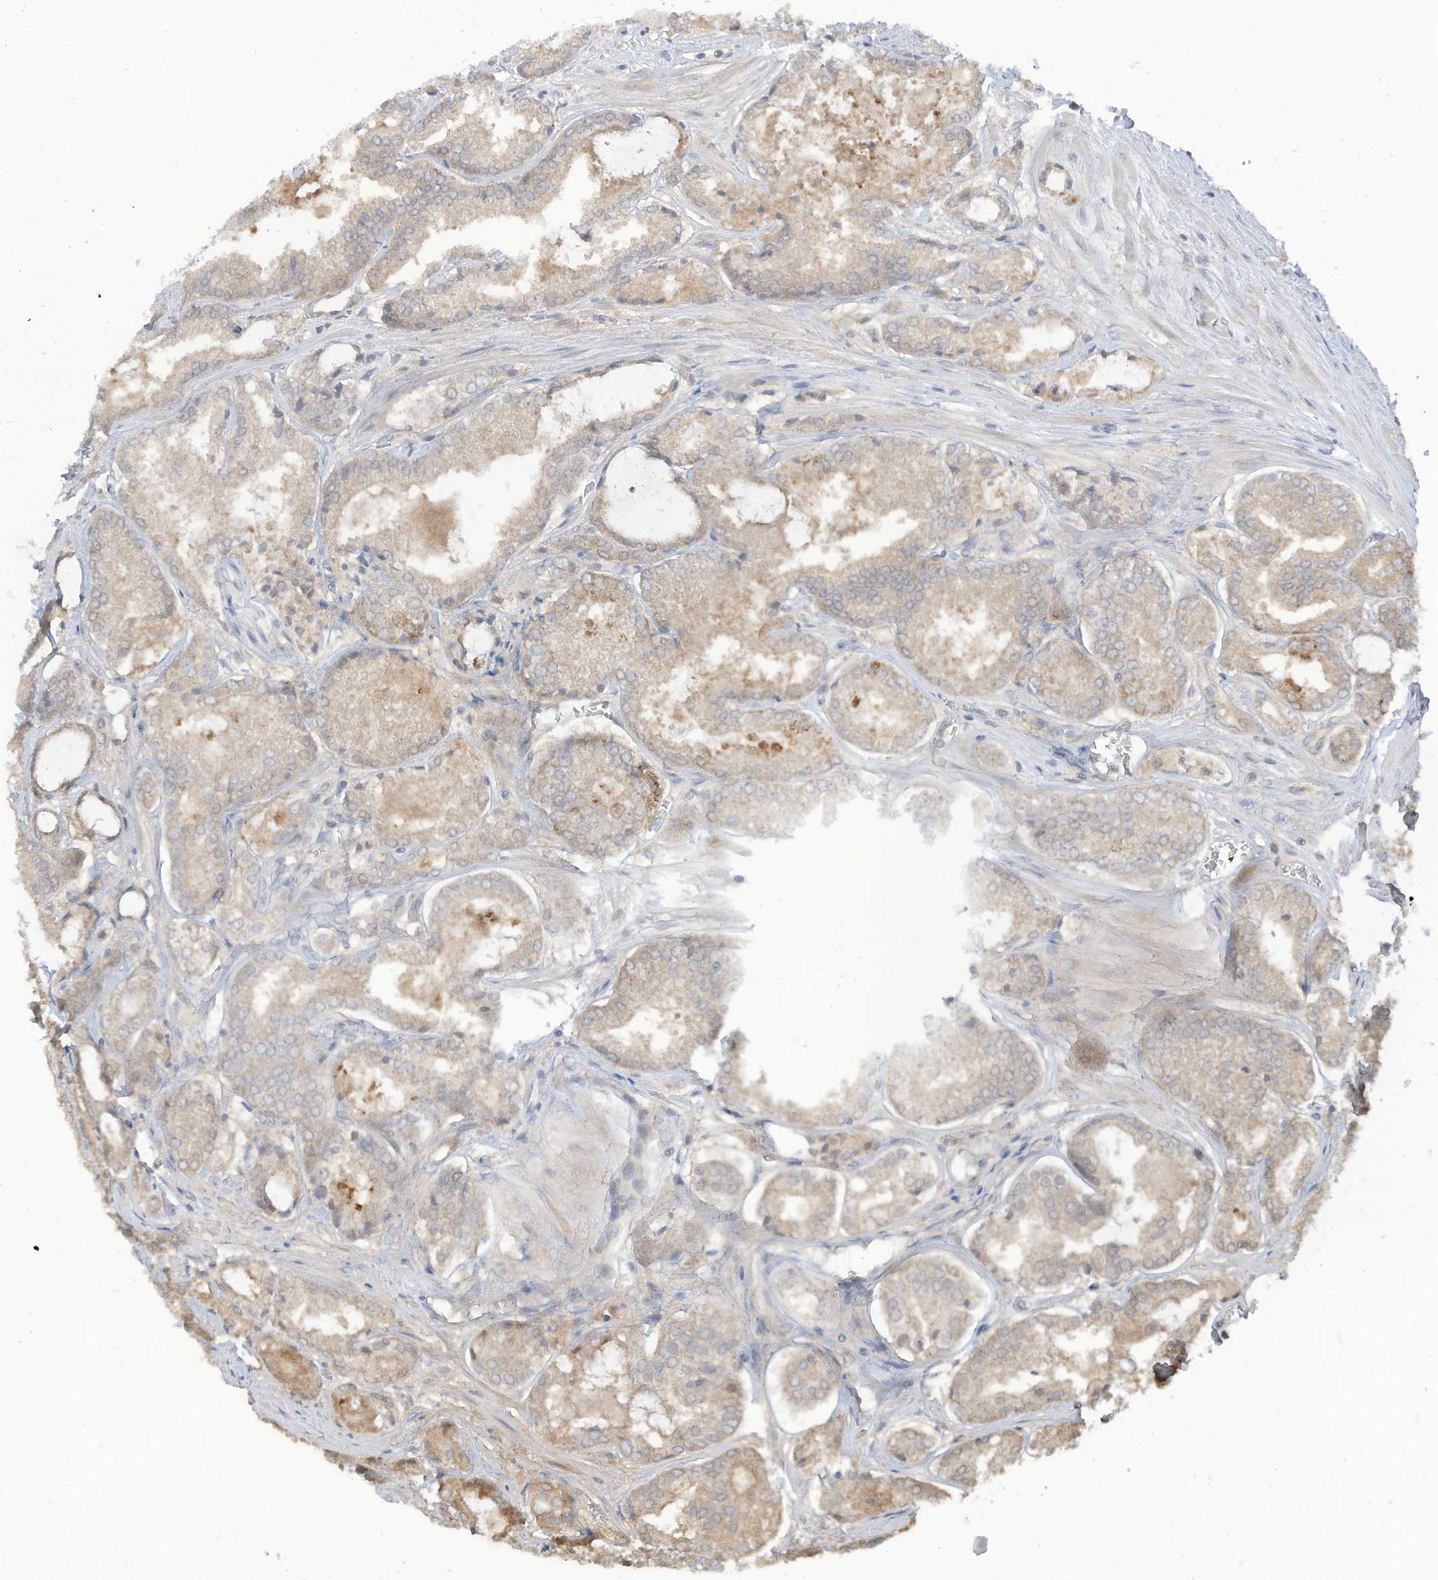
{"staining": {"intensity": "negative", "quantity": "none", "location": "none"}, "tissue": "prostate cancer", "cell_type": "Tumor cells", "image_type": "cancer", "snomed": [{"axis": "morphology", "description": "Adenocarcinoma, Low grade"}, {"axis": "topography", "description": "Prostate"}], "caption": "Adenocarcinoma (low-grade) (prostate) stained for a protein using immunohistochemistry exhibits no expression tumor cells.", "gene": "LRRN2", "patient": {"sex": "male", "age": 67}}